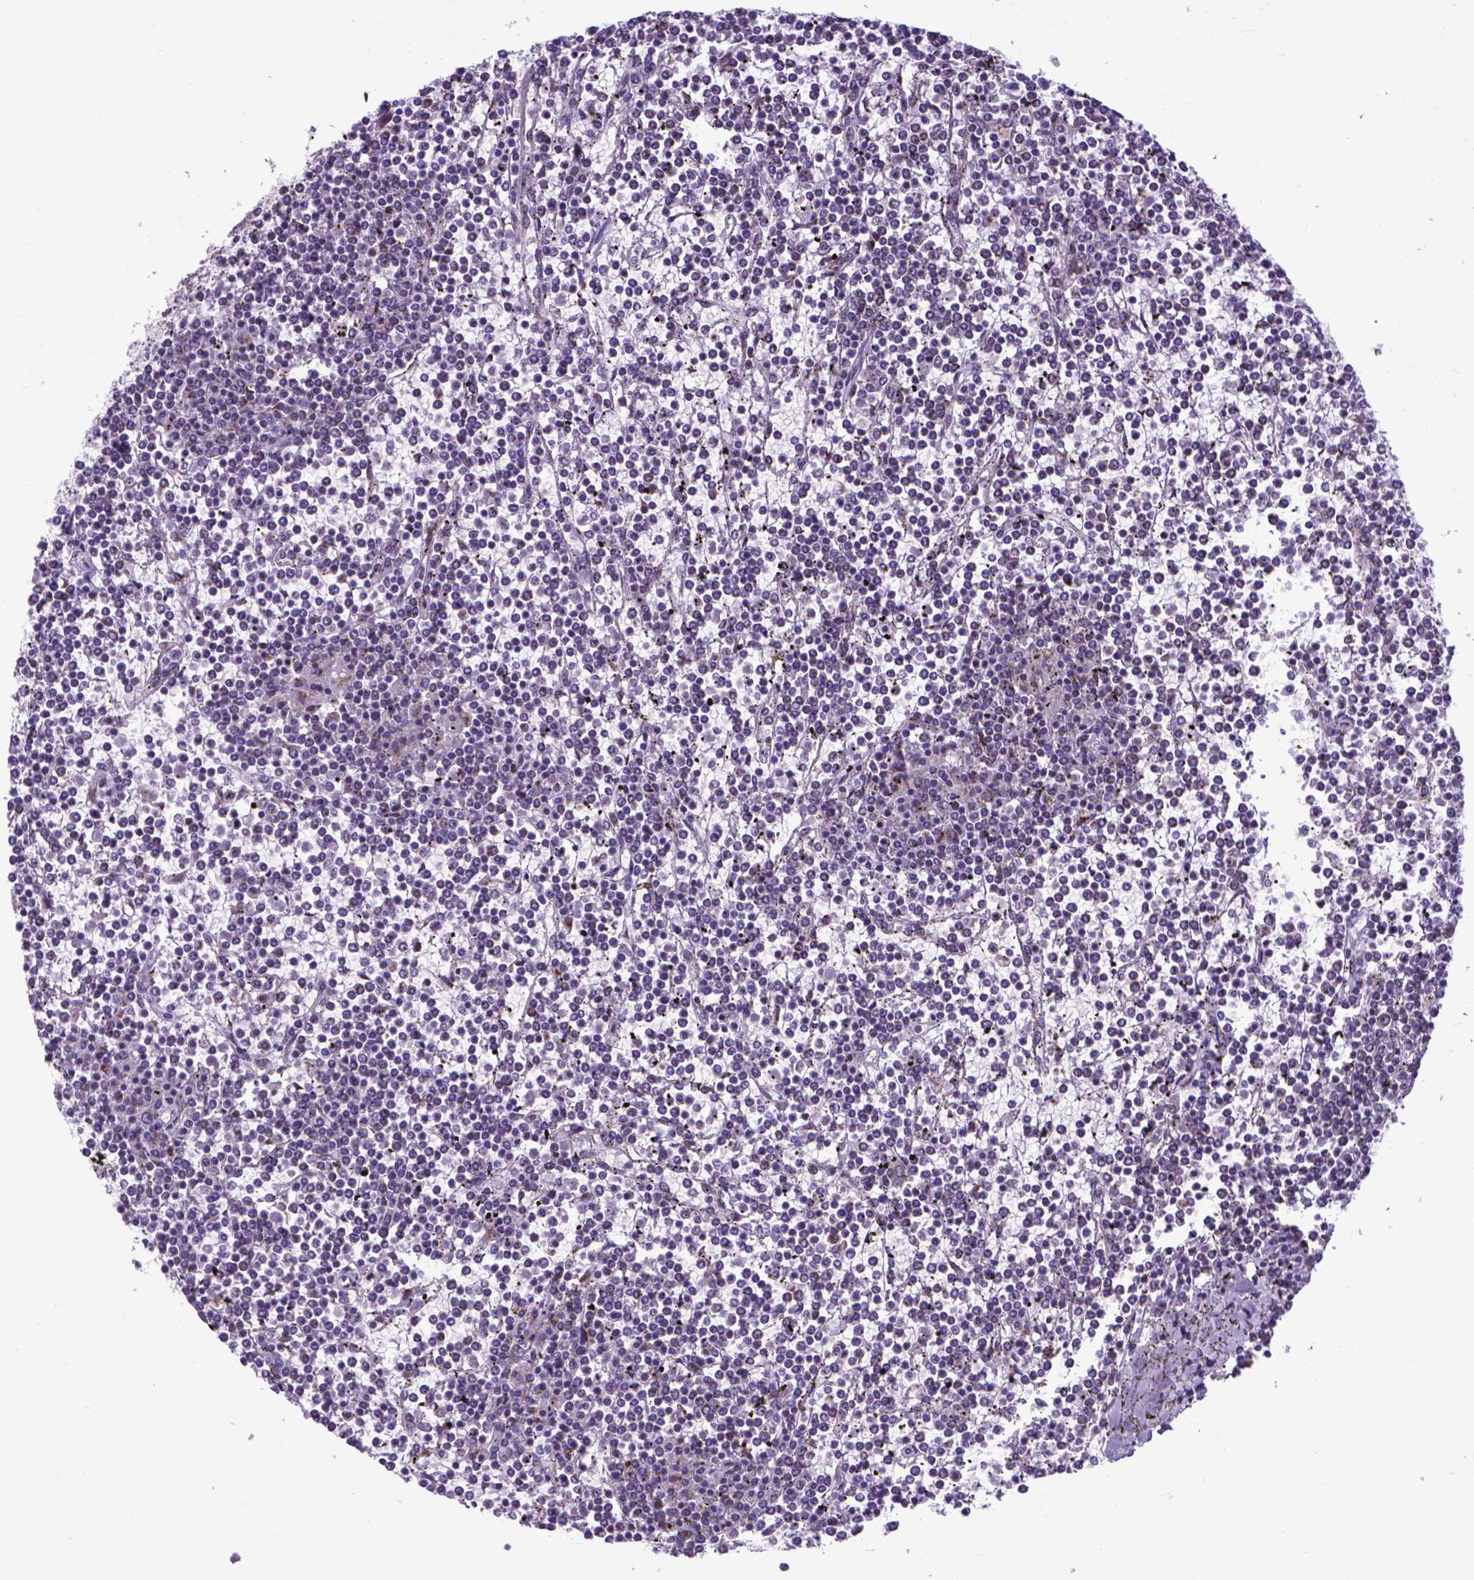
{"staining": {"intensity": "negative", "quantity": "none", "location": "none"}, "tissue": "lymphoma", "cell_type": "Tumor cells", "image_type": "cancer", "snomed": [{"axis": "morphology", "description": "Malignant lymphoma, non-Hodgkin's type, Low grade"}, {"axis": "topography", "description": "Spleen"}], "caption": "An immunohistochemistry micrograph of malignant lymphoma, non-Hodgkin's type (low-grade) is shown. There is no staining in tumor cells of malignant lymphoma, non-Hodgkin's type (low-grade).", "gene": "MRPL10", "patient": {"sex": "female", "age": 19}}